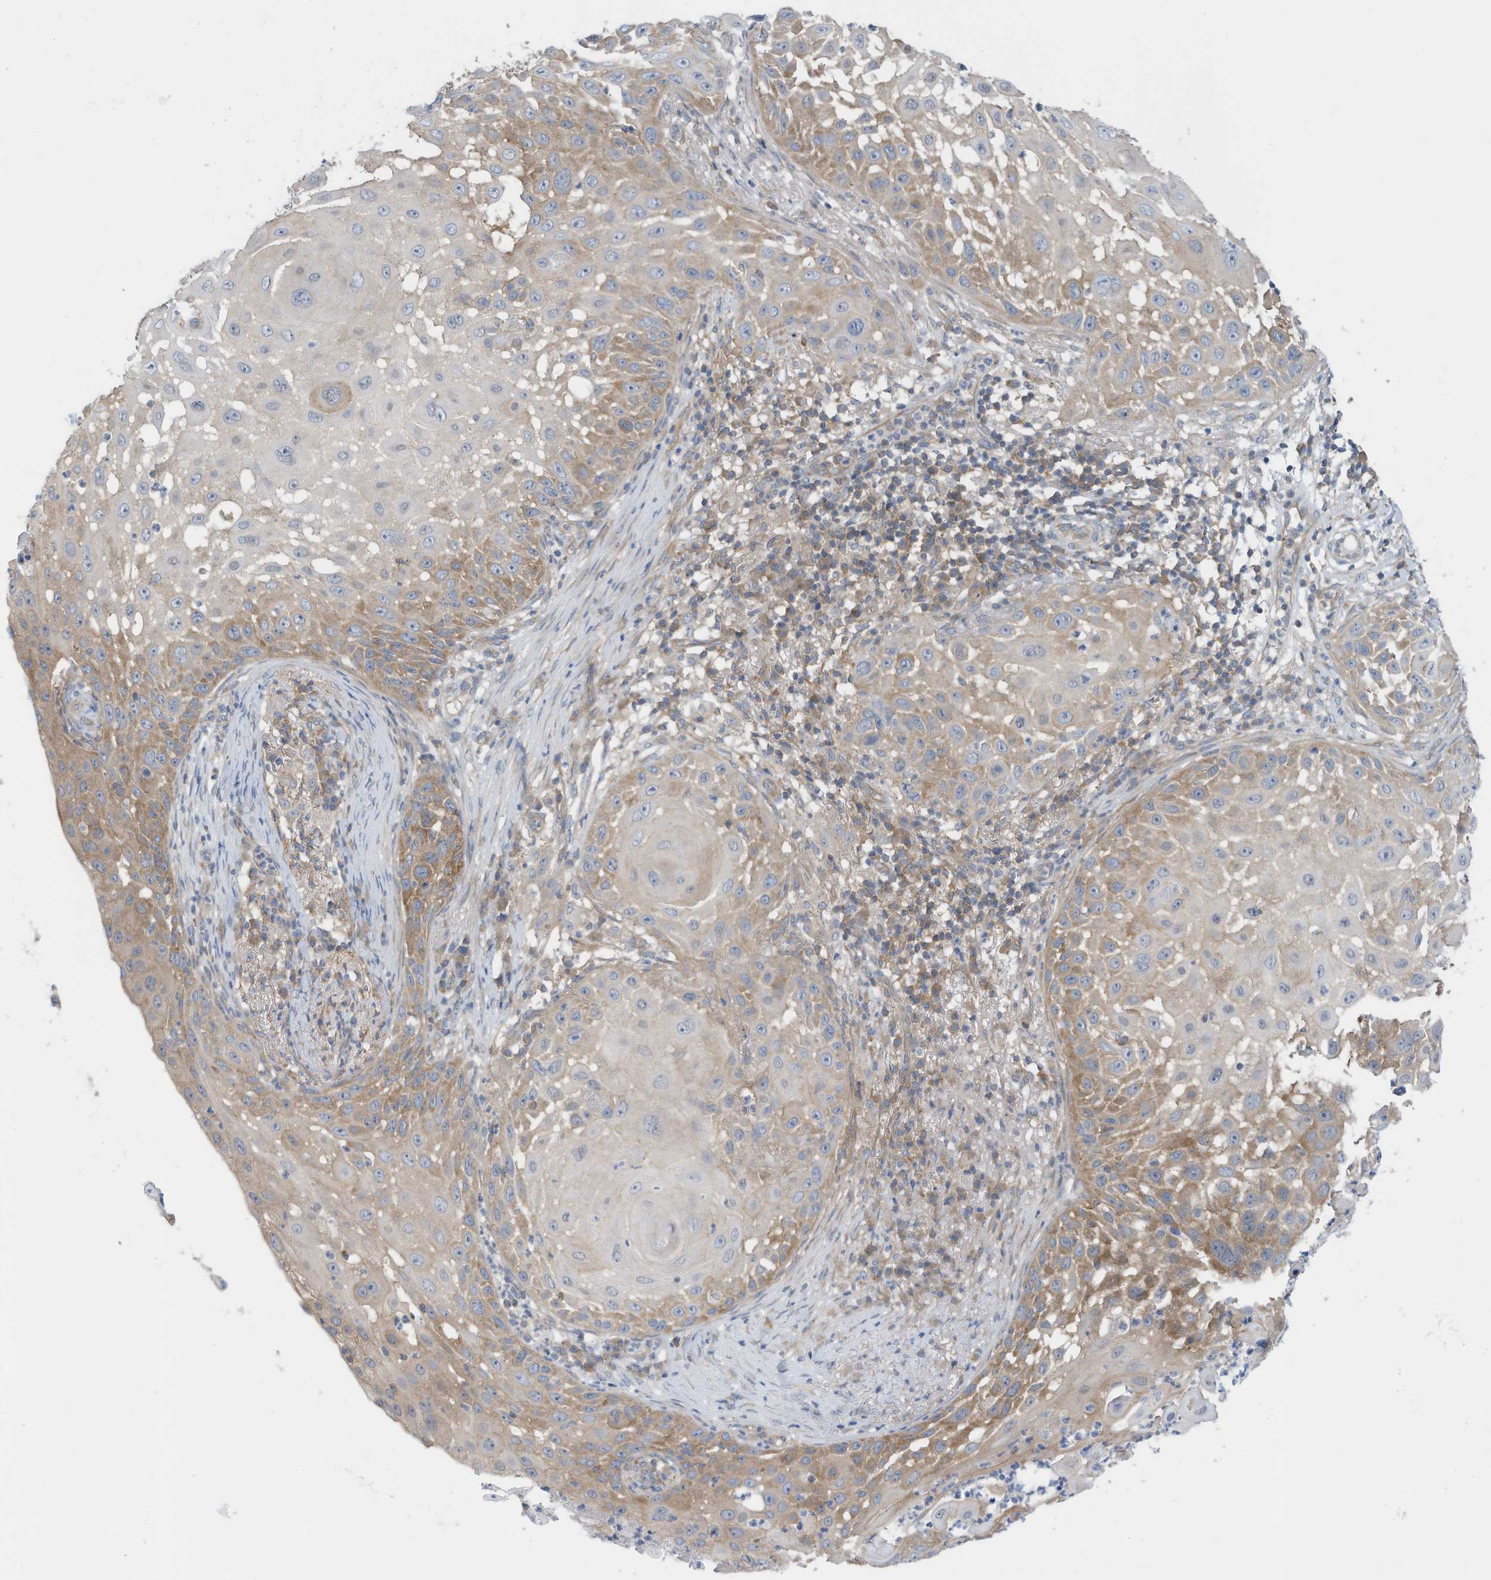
{"staining": {"intensity": "moderate", "quantity": "<25%", "location": "cytoplasmic/membranous"}, "tissue": "skin cancer", "cell_type": "Tumor cells", "image_type": "cancer", "snomed": [{"axis": "morphology", "description": "Squamous cell carcinoma, NOS"}, {"axis": "topography", "description": "Skin"}], "caption": "Immunohistochemistry (IHC) image of skin cancer stained for a protein (brown), which displays low levels of moderate cytoplasmic/membranous staining in about <25% of tumor cells.", "gene": "REPS1", "patient": {"sex": "female", "age": 44}}